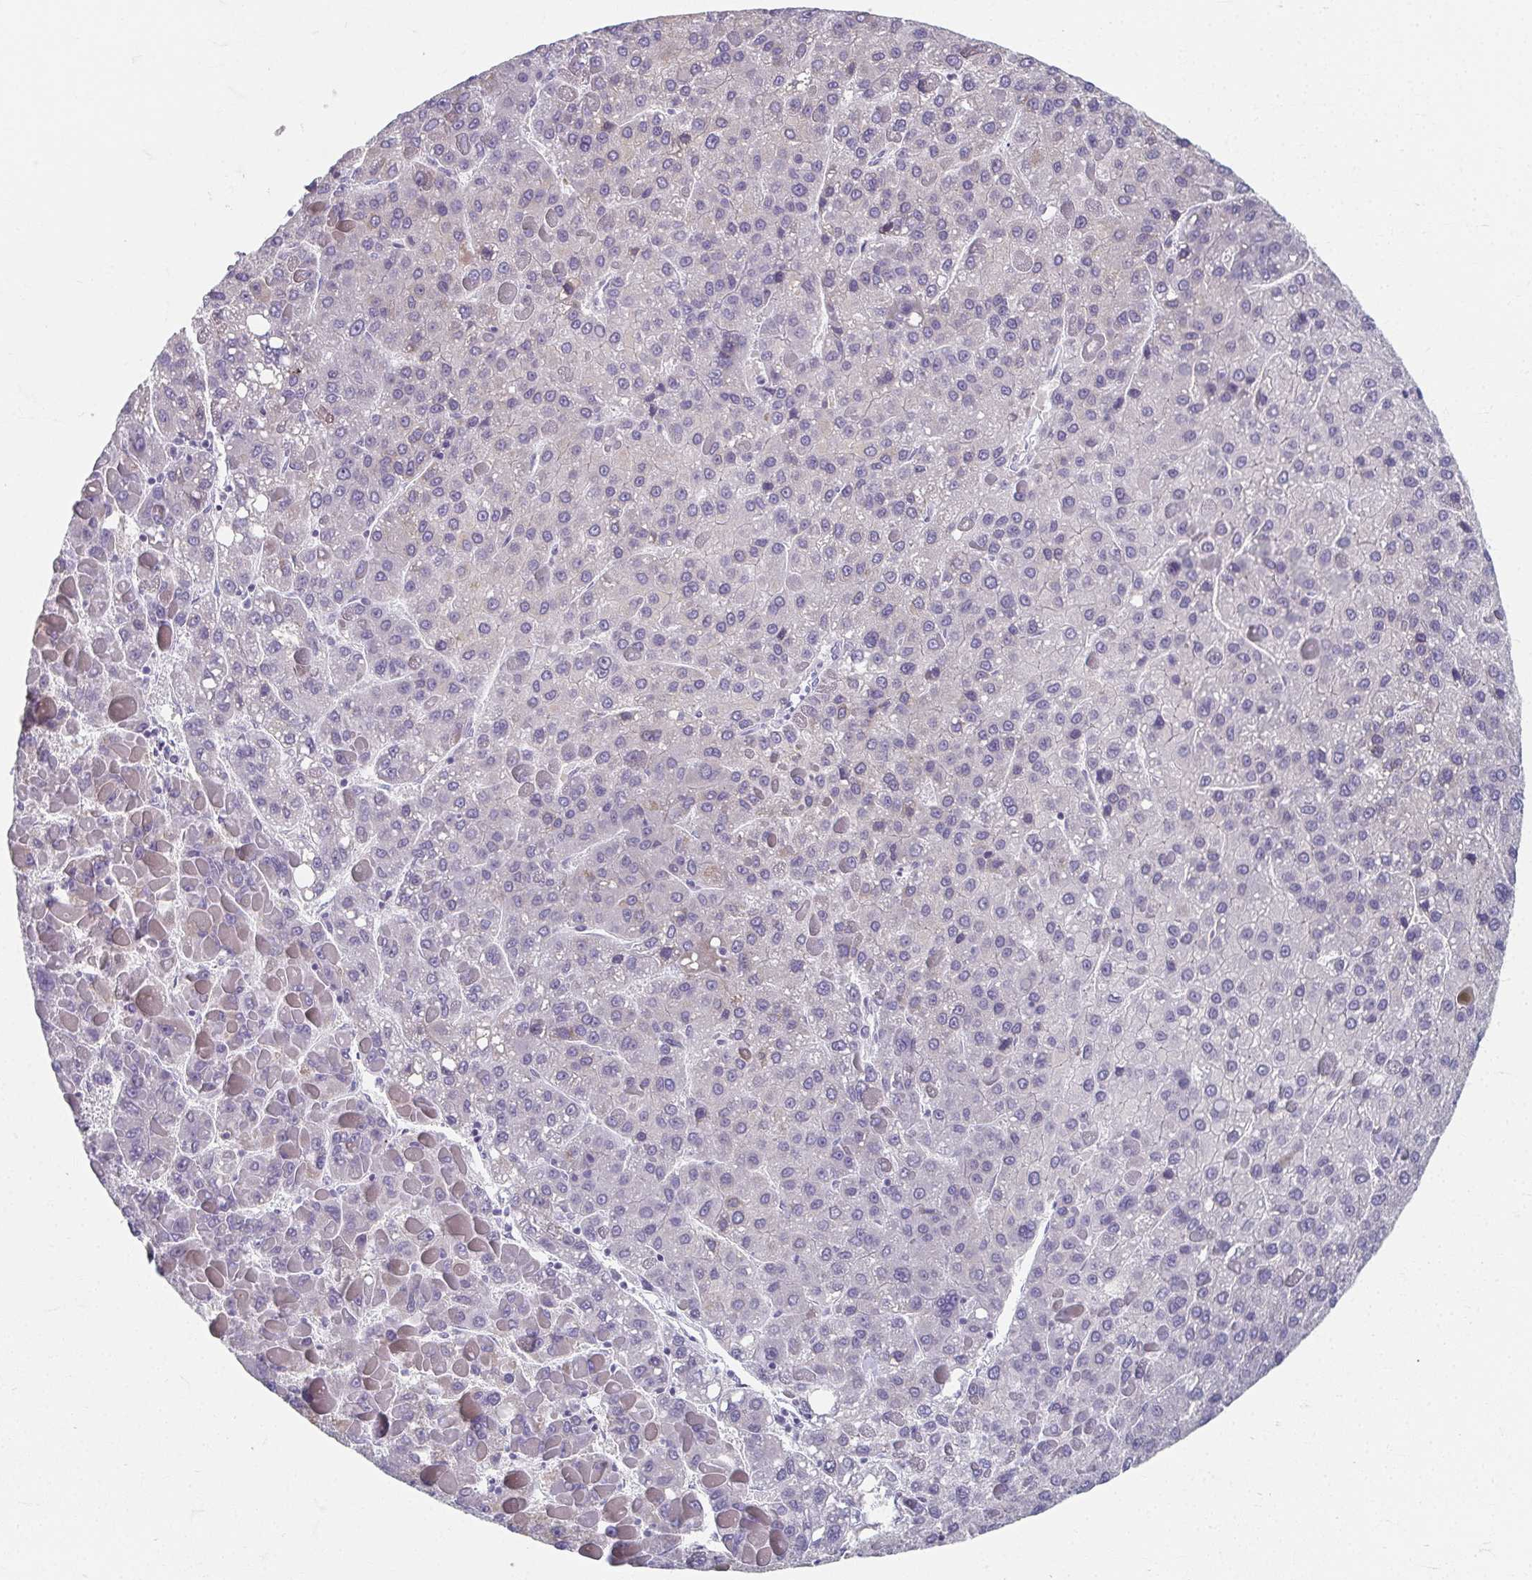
{"staining": {"intensity": "negative", "quantity": "none", "location": "none"}, "tissue": "liver cancer", "cell_type": "Tumor cells", "image_type": "cancer", "snomed": [{"axis": "morphology", "description": "Carcinoma, Hepatocellular, NOS"}, {"axis": "topography", "description": "Liver"}], "caption": "Liver cancer (hepatocellular carcinoma) was stained to show a protein in brown. There is no significant expression in tumor cells.", "gene": "CAMKV", "patient": {"sex": "female", "age": 82}}